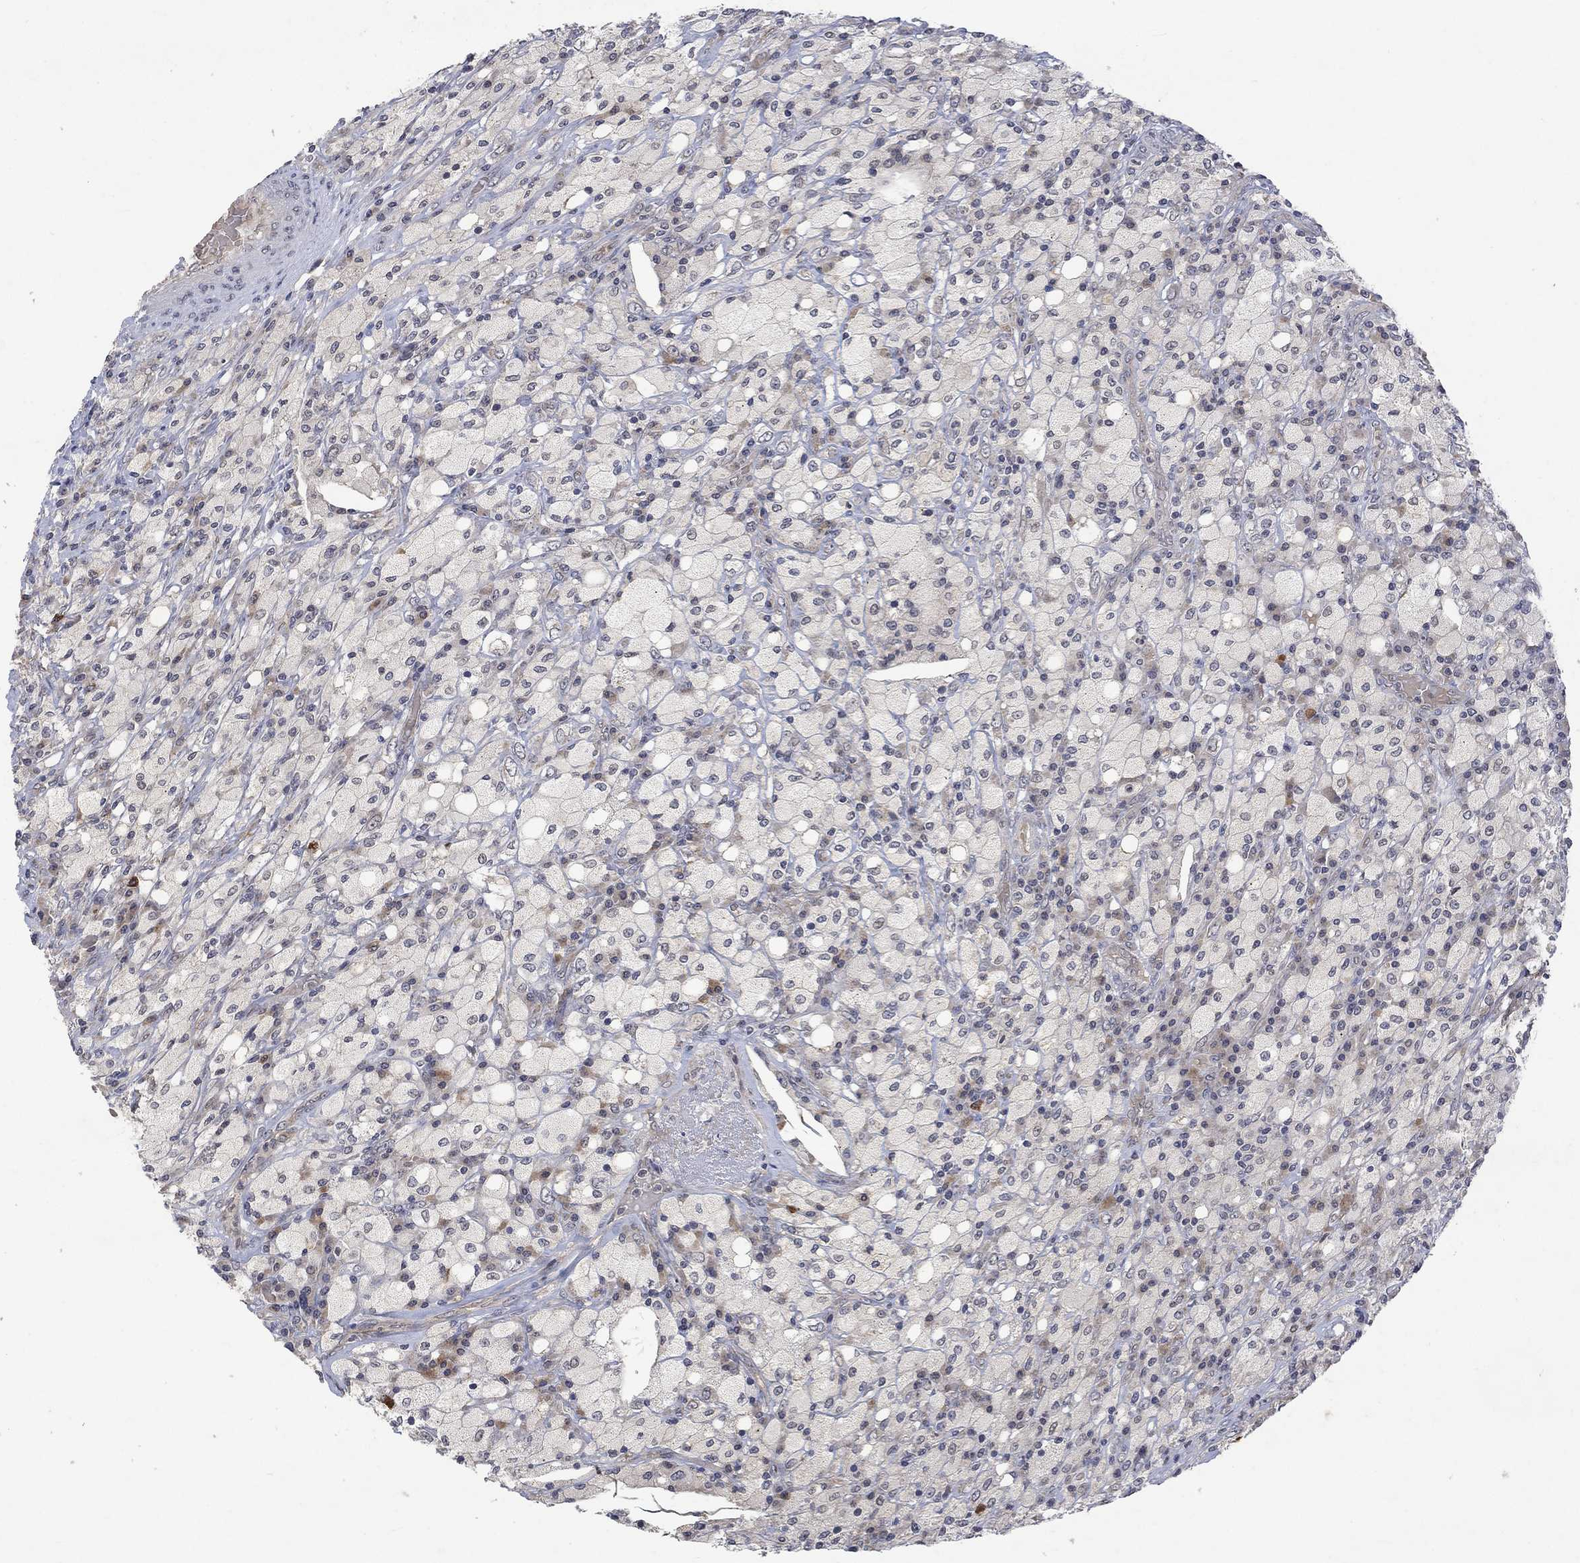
{"staining": {"intensity": "negative", "quantity": "none", "location": "none"}, "tissue": "testis cancer", "cell_type": "Tumor cells", "image_type": "cancer", "snomed": [{"axis": "morphology", "description": "Necrosis, NOS"}, {"axis": "morphology", "description": "Carcinoma, Embryonal, NOS"}, {"axis": "topography", "description": "Testis"}], "caption": "DAB (3,3'-diaminobenzidine) immunohistochemical staining of testis cancer demonstrates no significant expression in tumor cells.", "gene": "GRIN2D", "patient": {"sex": "male", "age": 19}}